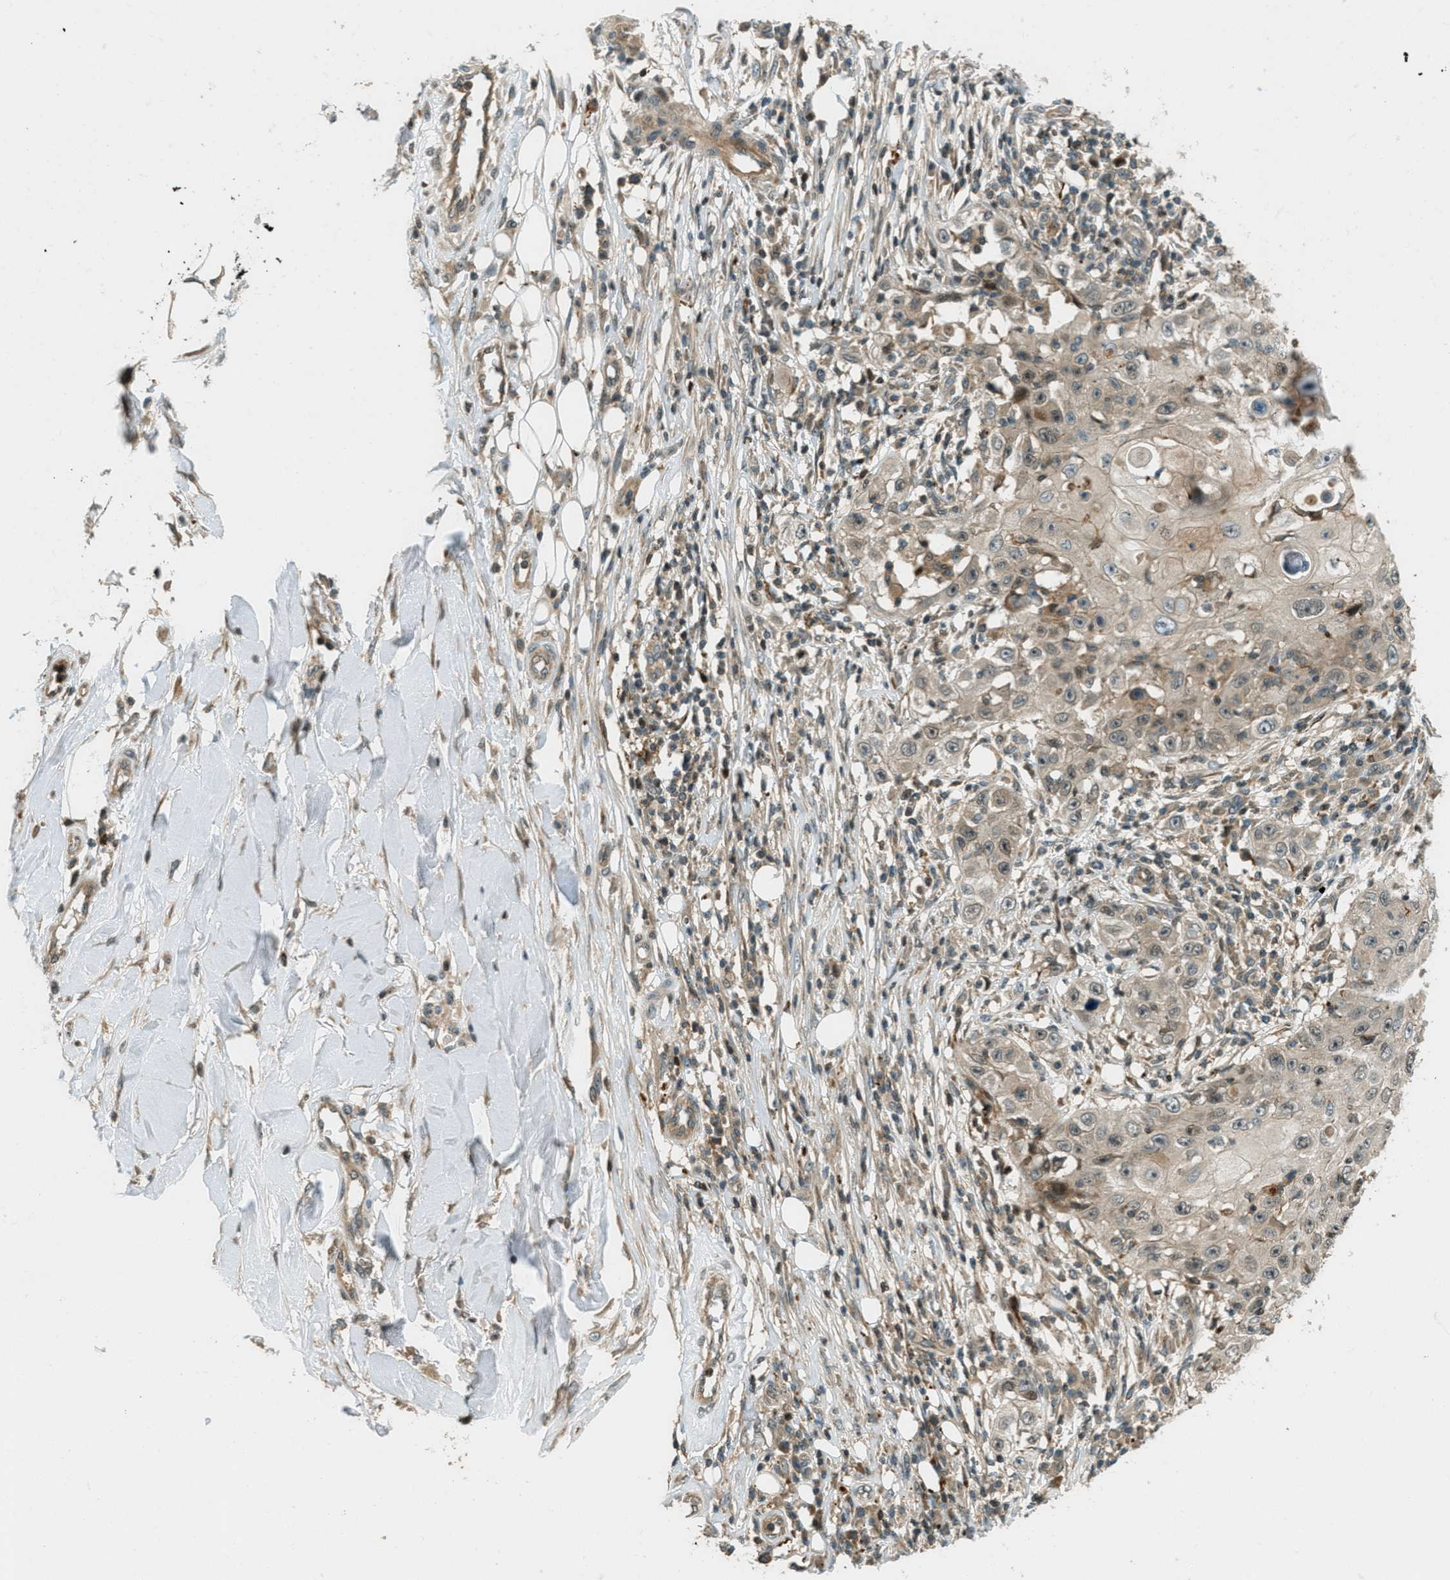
{"staining": {"intensity": "weak", "quantity": ">75%", "location": "cytoplasmic/membranous"}, "tissue": "skin cancer", "cell_type": "Tumor cells", "image_type": "cancer", "snomed": [{"axis": "morphology", "description": "Squamous cell carcinoma, NOS"}, {"axis": "topography", "description": "Skin"}], "caption": "Skin cancer (squamous cell carcinoma) tissue exhibits weak cytoplasmic/membranous staining in approximately >75% of tumor cells, visualized by immunohistochemistry.", "gene": "PTPN23", "patient": {"sex": "male", "age": 86}}